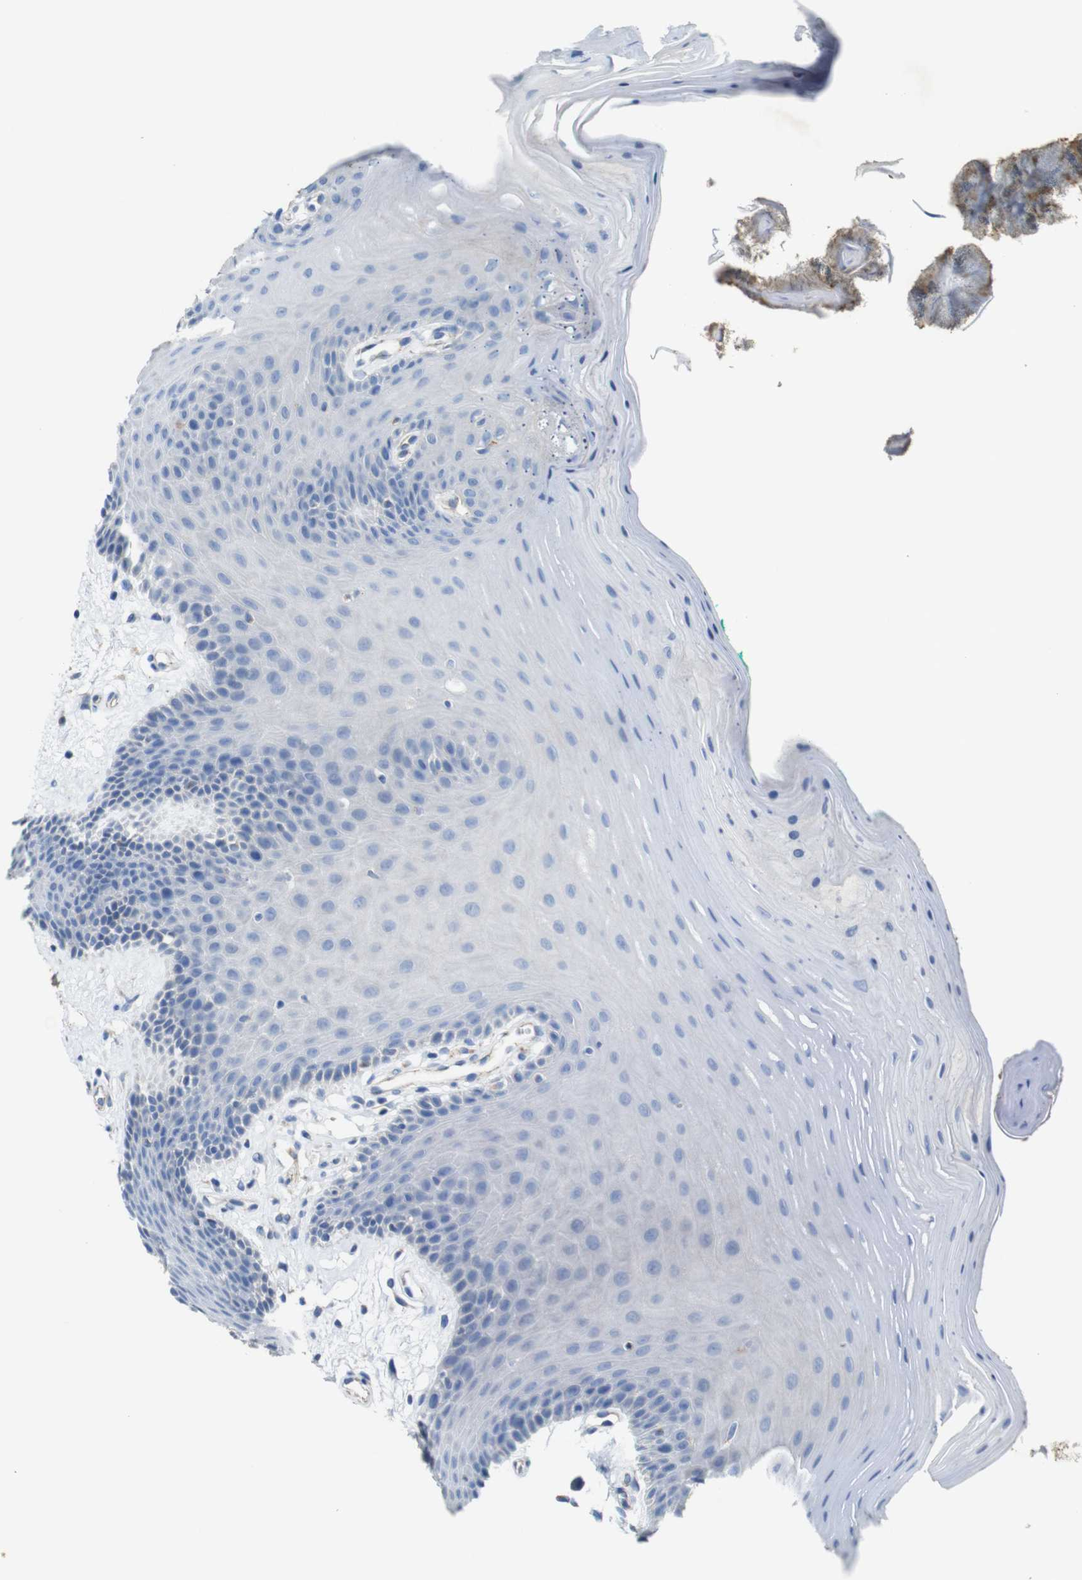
{"staining": {"intensity": "negative", "quantity": "none", "location": "none"}, "tissue": "oral mucosa", "cell_type": "Squamous epithelial cells", "image_type": "normal", "snomed": [{"axis": "morphology", "description": "Normal tissue, NOS"}, {"axis": "topography", "description": "Skeletal muscle"}, {"axis": "topography", "description": "Oral tissue"}], "caption": "A high-resolution histopathology image shows IHC staining of benign oral mucosa, which demonstrates no significant positivity in squamous epithelial cells.", "gene": "NHLRC3", "patient": {"sex": "male", "age": 58}}